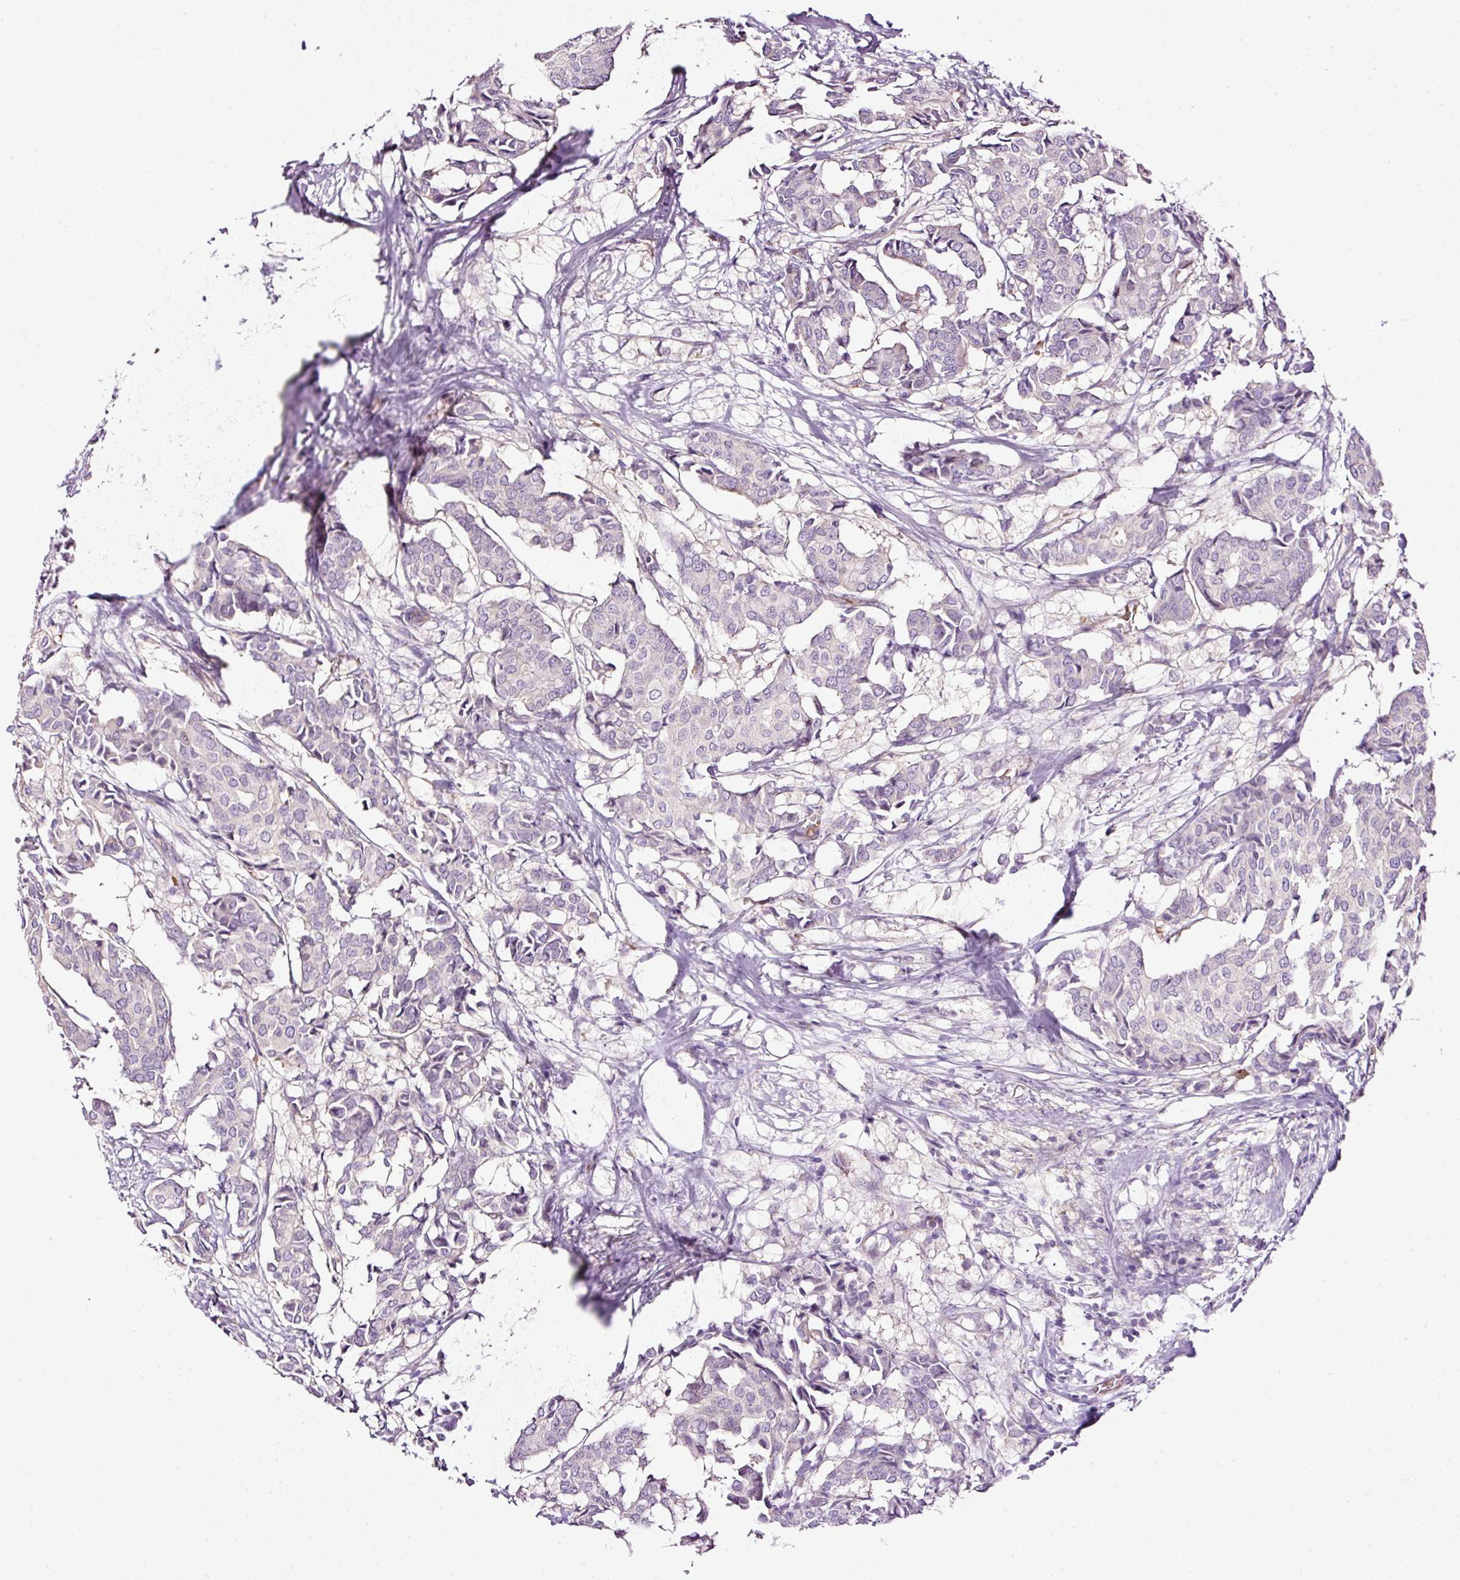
{"staining": {"intensity": "negative", "quantity": "none", "location": "none"}, "tissue": "breast cancer", "cell_type": "Tumor cells", "image_type": "cancer", "snomed": [{"axis": "morphology", "description": "Duct carcinoma"}, {"axis": "topography", "description": "Breast"}], "caption": "Tumor cells show no significant positivity in breast cancer (invasive ductal carcinoma).", "gene": "USHBP1", "patient": {"sex": "female", "age": 75}}